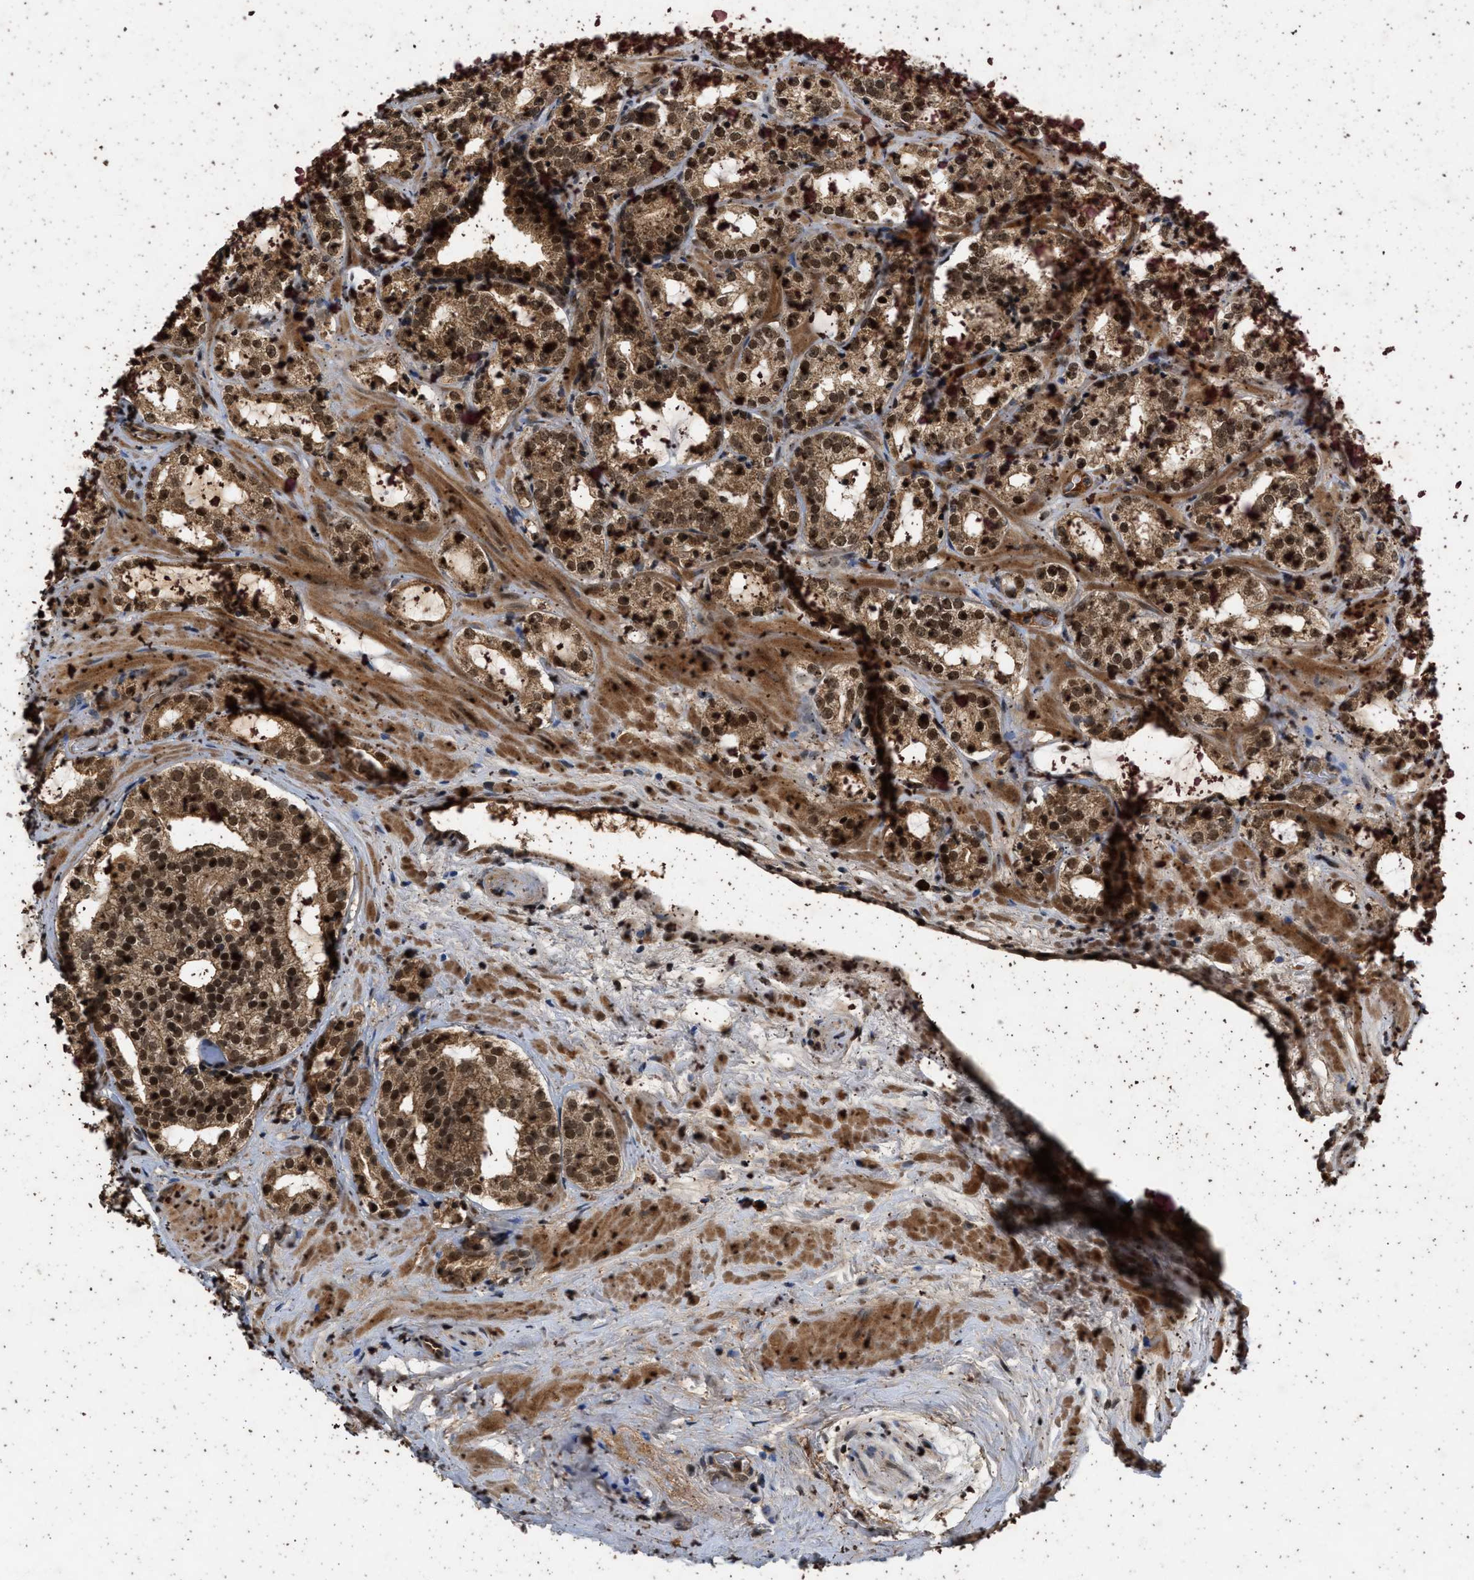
{"staining": {"intensity": "strong", "quantity": "25%-75%", "location": "cytoplasmic/membranous,nuclear"}, "tissue": "prostate cancer", "cell_type": "Tumor cells", "image_type": "cancer", "snomed": [{"axis": "morphology", "description": "Adenocarcinoma, High grade"}, {"axis": "topography", "description": "Prostate"}], "caption": "Prostate high-grade adenocarcinoma was stained to show a protein in brown. There is high levels of strong cytoplasmic/membranous and nuclear positivity in about 25%-75% of tumor cells.", "gene": "RUSC2", "patient": {"sex": "male", "age": 64}}